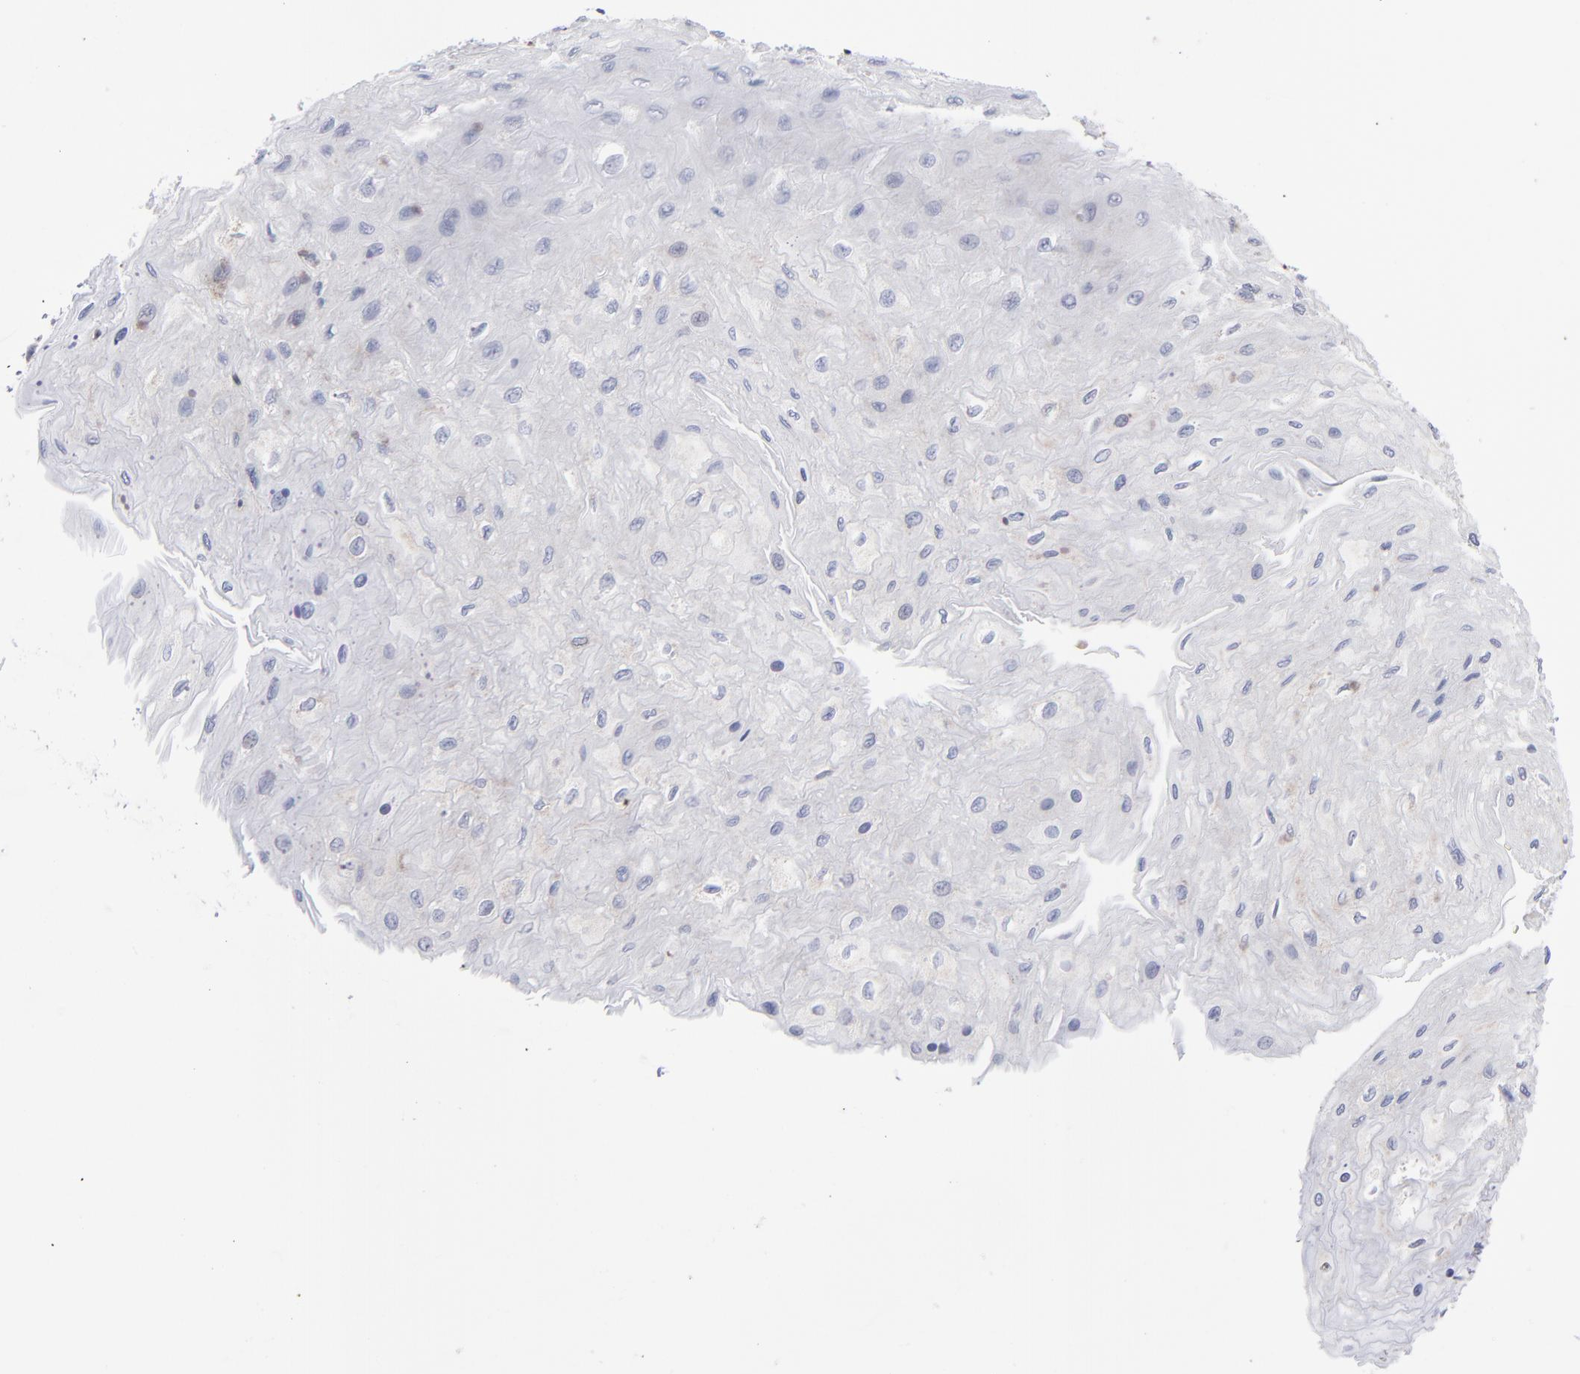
{"staining": {"intensity": "negative", "quantity": "none", "location": "none"}, "tissue": "esophagus", "cell_type": "Squamous epithelial cells", "image_type": "normal", "snomed": [{"axis": "morphology", "description": "Normal tissue, NOS"}, {"axis": "topography", "description": "Esophagus"}], "caption": "The micrograph exhibits no staining of squamous epithelial cells in benign esophagus. (Immunohistochemistry, brightfield microscopy, high magnification).", "gene": "RPS24", "patient": {"sex": "female", "age": 72}}